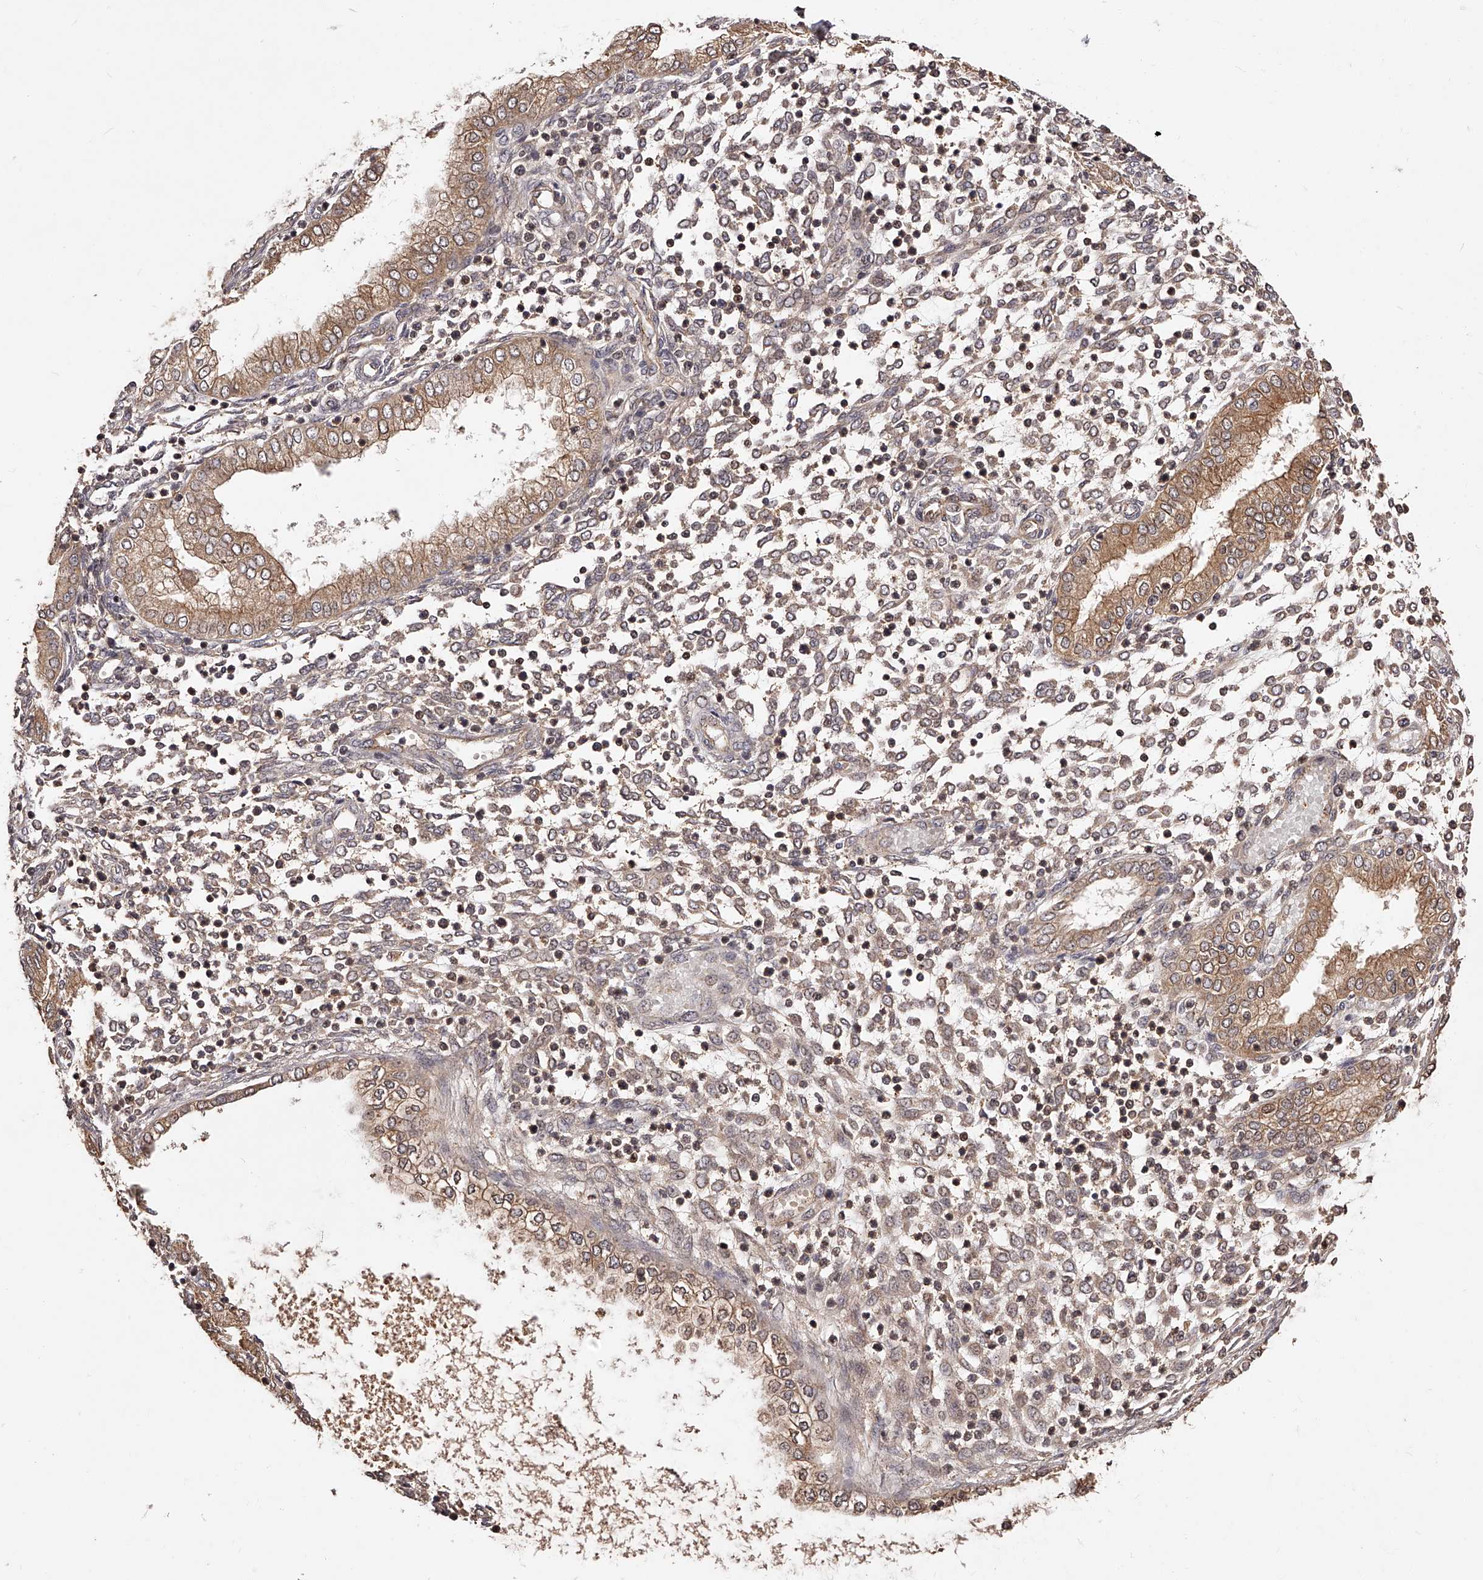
{"staining": {"intensity": "weak", "quantity": "25%-75%", "location": "cytoplasmic/membranous"}, "tissue": "endometrium", "cell_type": "Cells in endometrial stroma", "image_type": "normal", "snomed": [{"axis": "morphology", "description": "Normal tissue, NOS"}, {"axis": "topography", "description": "Endometrium"}], "caption": "This micrograph reveals normal endometrium stained with immunohistochemistry to label a protein in brown. The cytoplasmic/membranous of cells in endometrial stroma show weak positivity for the protein. Nuclei are counter-stained blue.", "gene": "CUL7", "patient": {"sex": "female", "age": 53}}